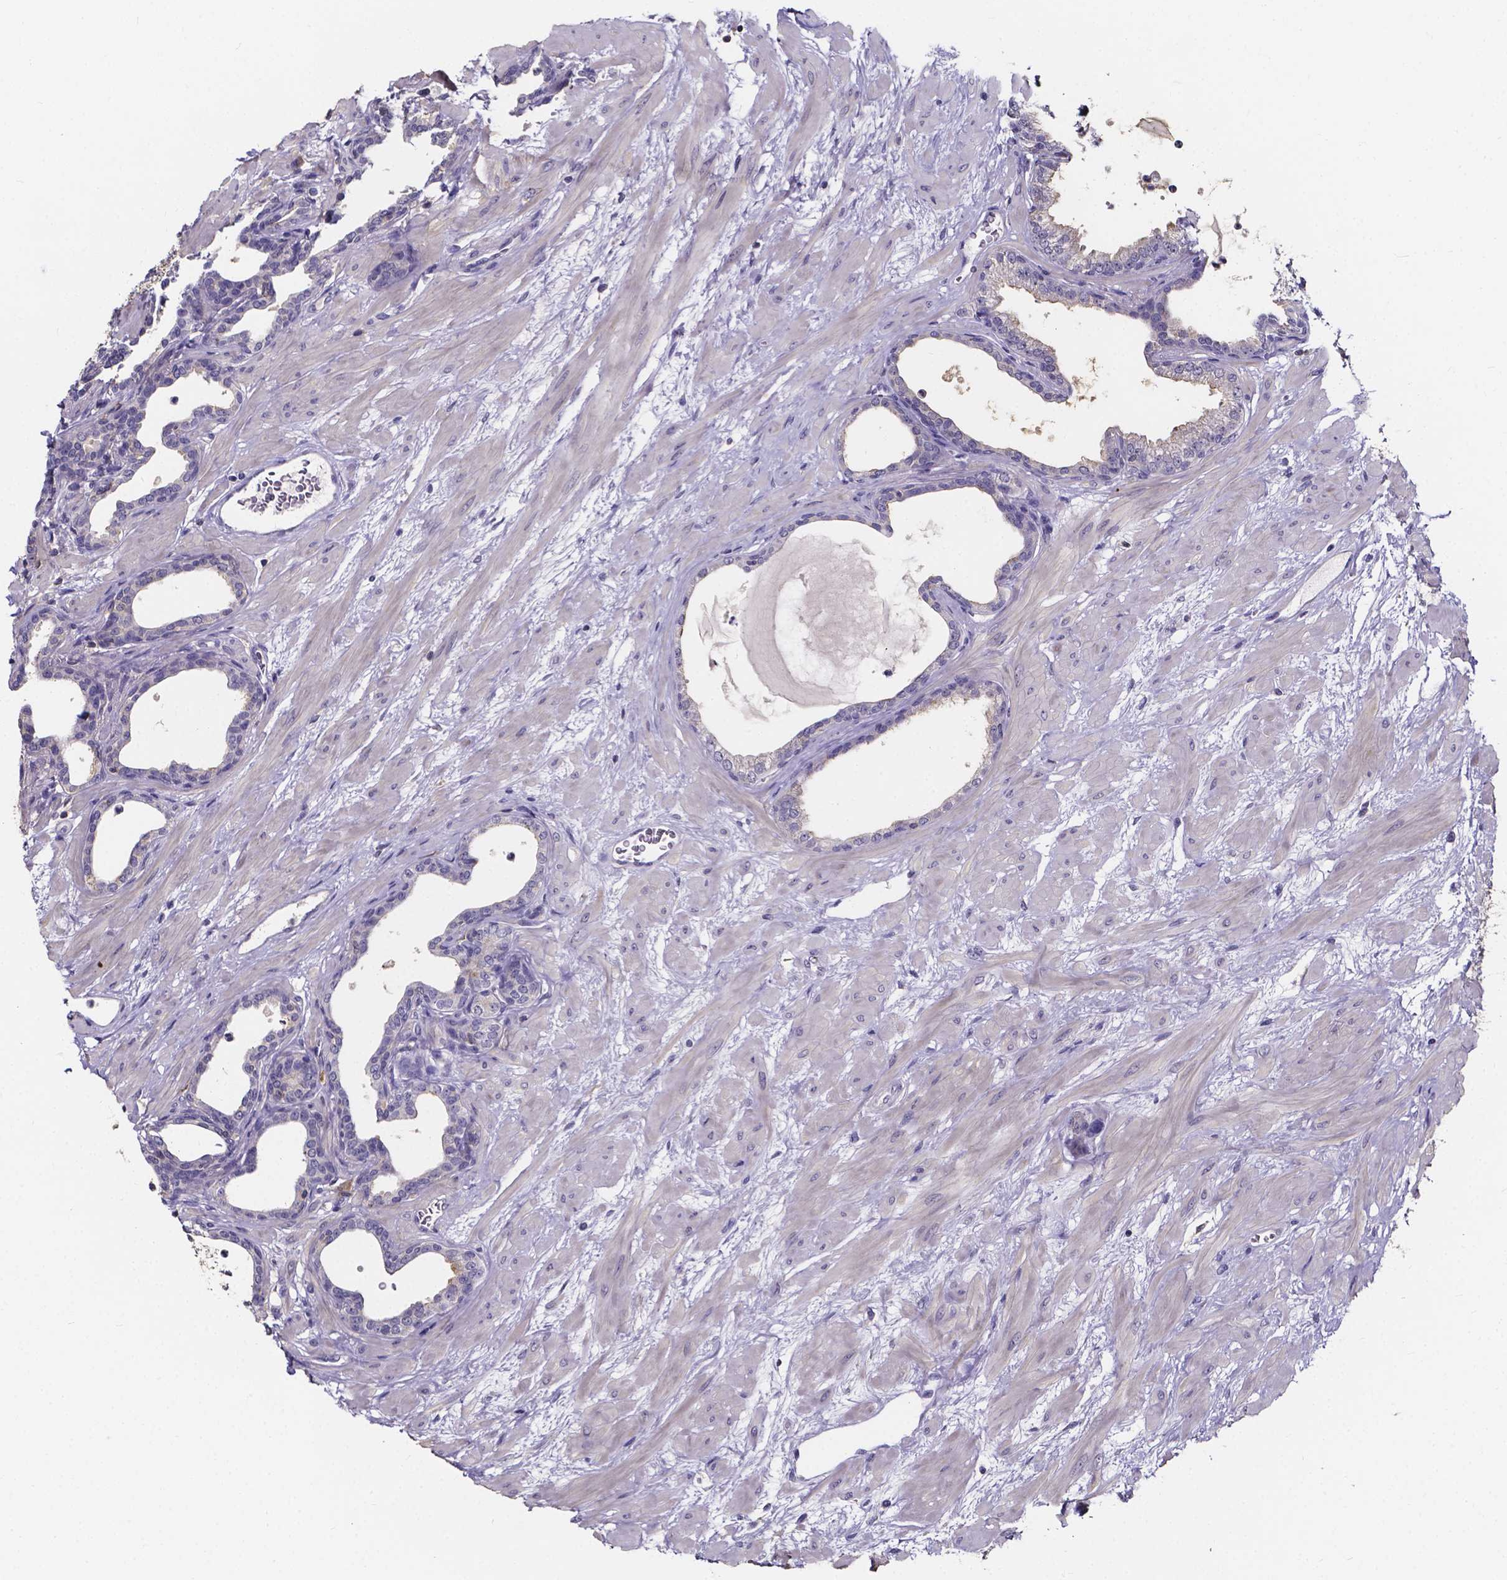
{"staining": {"intensity": "moderate", "quantity": "<25%", "location": "cytoplasmic/membranous"}, "tissue": "prostate", "cell_type": "Glandular cells", "image_type": "normal", "snomed": [{"axis": "morphology", "description": "Normal tissue, NOS"}, {"axis": "topography", "description": "Prostate"}], "caption": "Immunohistochemistry staining of unremarkable prostate, which exhibits low levels of moderate cytoplasmic/membranous positivity in approximately <25% of glandular cells indicating moderate cytoplasmic/membranous protein expression. The staining was performed using DAB (brown) for protein detection and nuclei were counterstained in hematoxylin (blue).", "gene": "SPOCD1", "patient": {"sex": "male", "age": 37}}